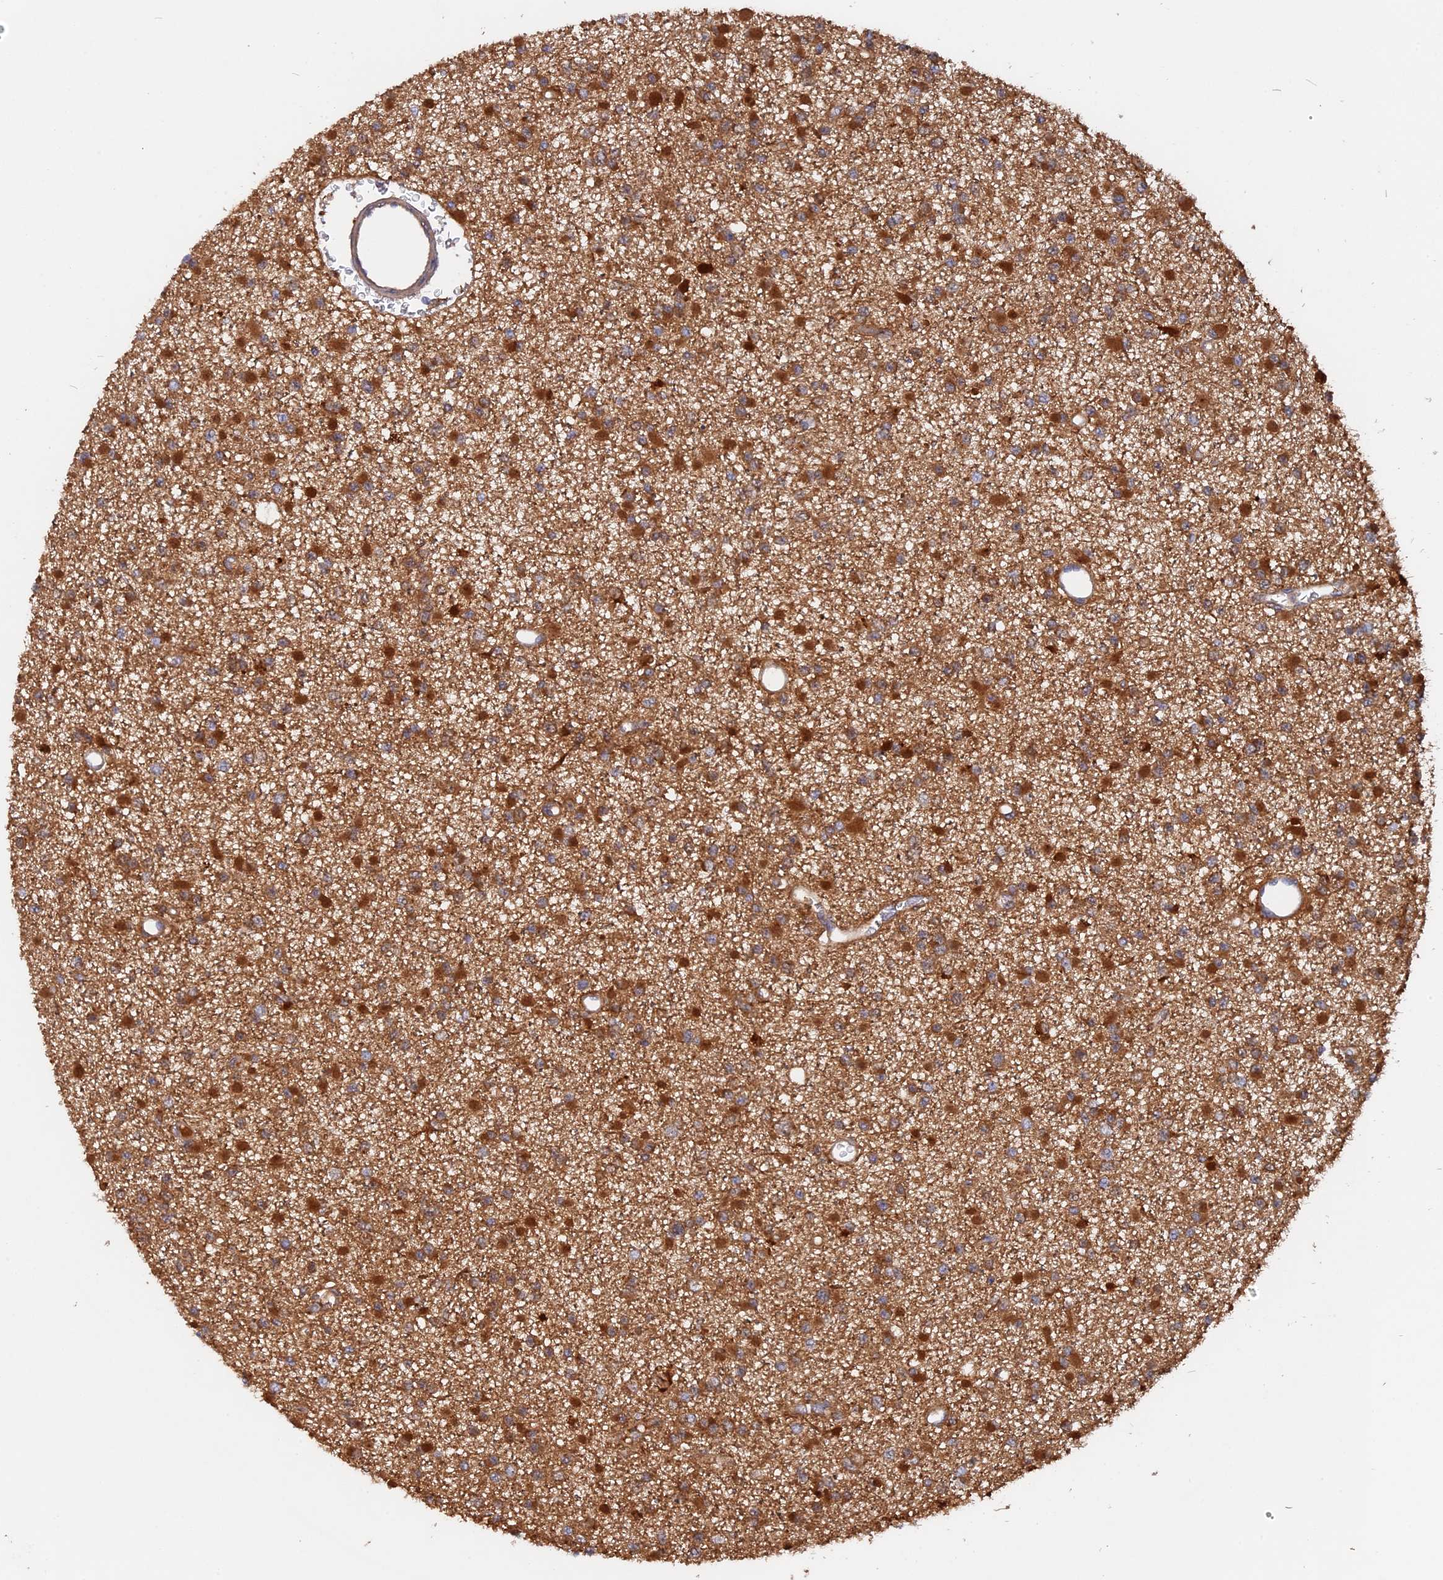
{"staining": {"intensity": "strong", "quantity": ">75%", "location": "cytoplasmic/membranous"}, "tissue": "glioma", "cell_type": "Tumor cells", "image_type": "cancer", "snomed": [{"axis": "morphology", "description": "Glioma, malignant, Low grade"}, {"axis": "topography", "description": "Brain"}], "caption": "Immunohistochemistry (IHC) (DAB) staining of glioma exhibits strong cytoplasmic/membranous protein staining in approximately >75% of tumor cells. Immunohistochemistry stains the protein in brown and the nuclei are stained blue.", "gene": "BLVRA", "patient": {"sex": "female", "age": 22}}